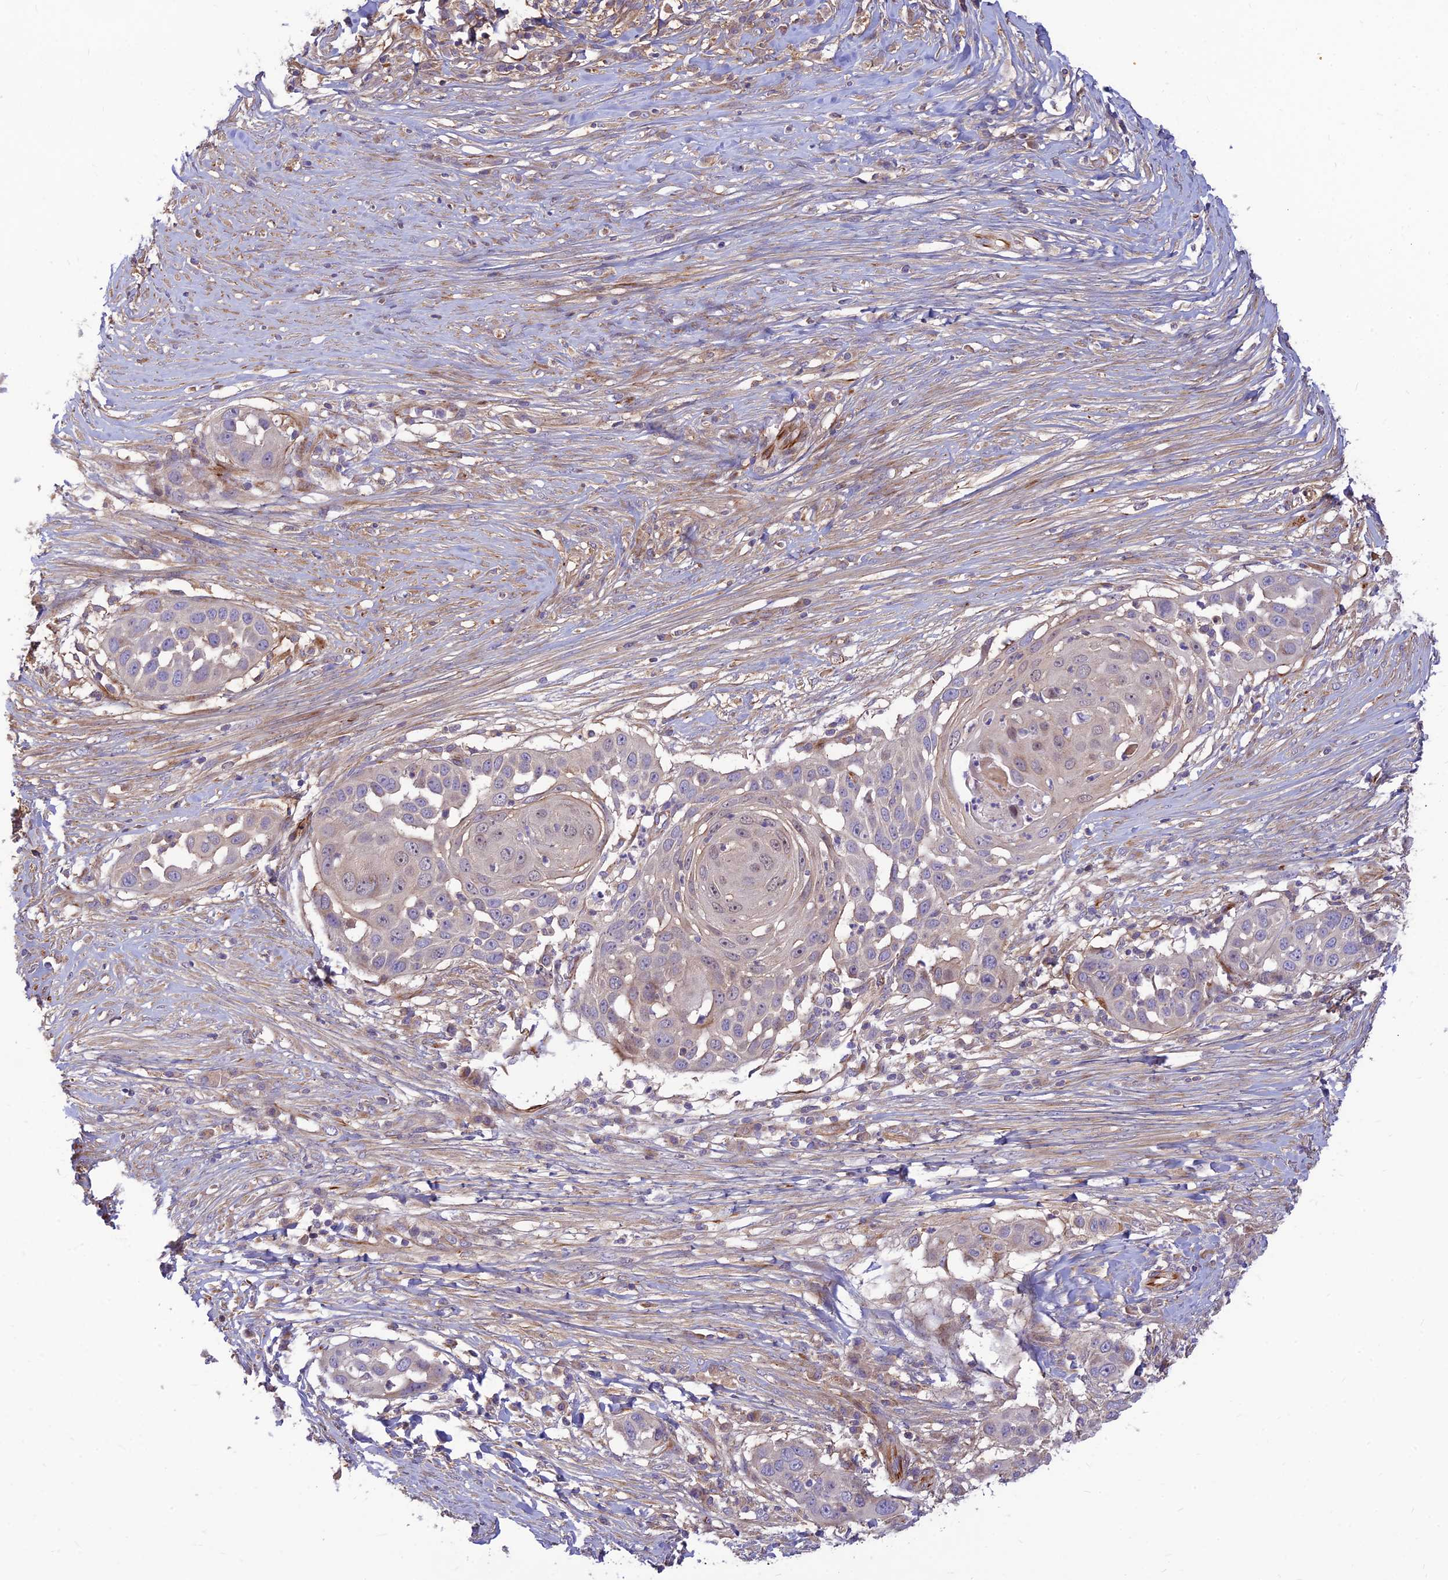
{"staining": {"intensity": "negative", "quantity": "none", "location": "none"}, "tissue": "skin cancer", "cell_type": "Tumor cells", "image_type": "cancer", "snomed": [{"axis": "morphology", "description": "Squamous cell carcinoma, NOS"}, {"axis": "topography", "description": "Skin"}], "caption": "Immunohistochemical staining of skin squamous cell carcinoma exhibits no significant positivity in tumor cells.", "gene": "ST8SIA5", "patient": {"sex": "female", "age": 44}}